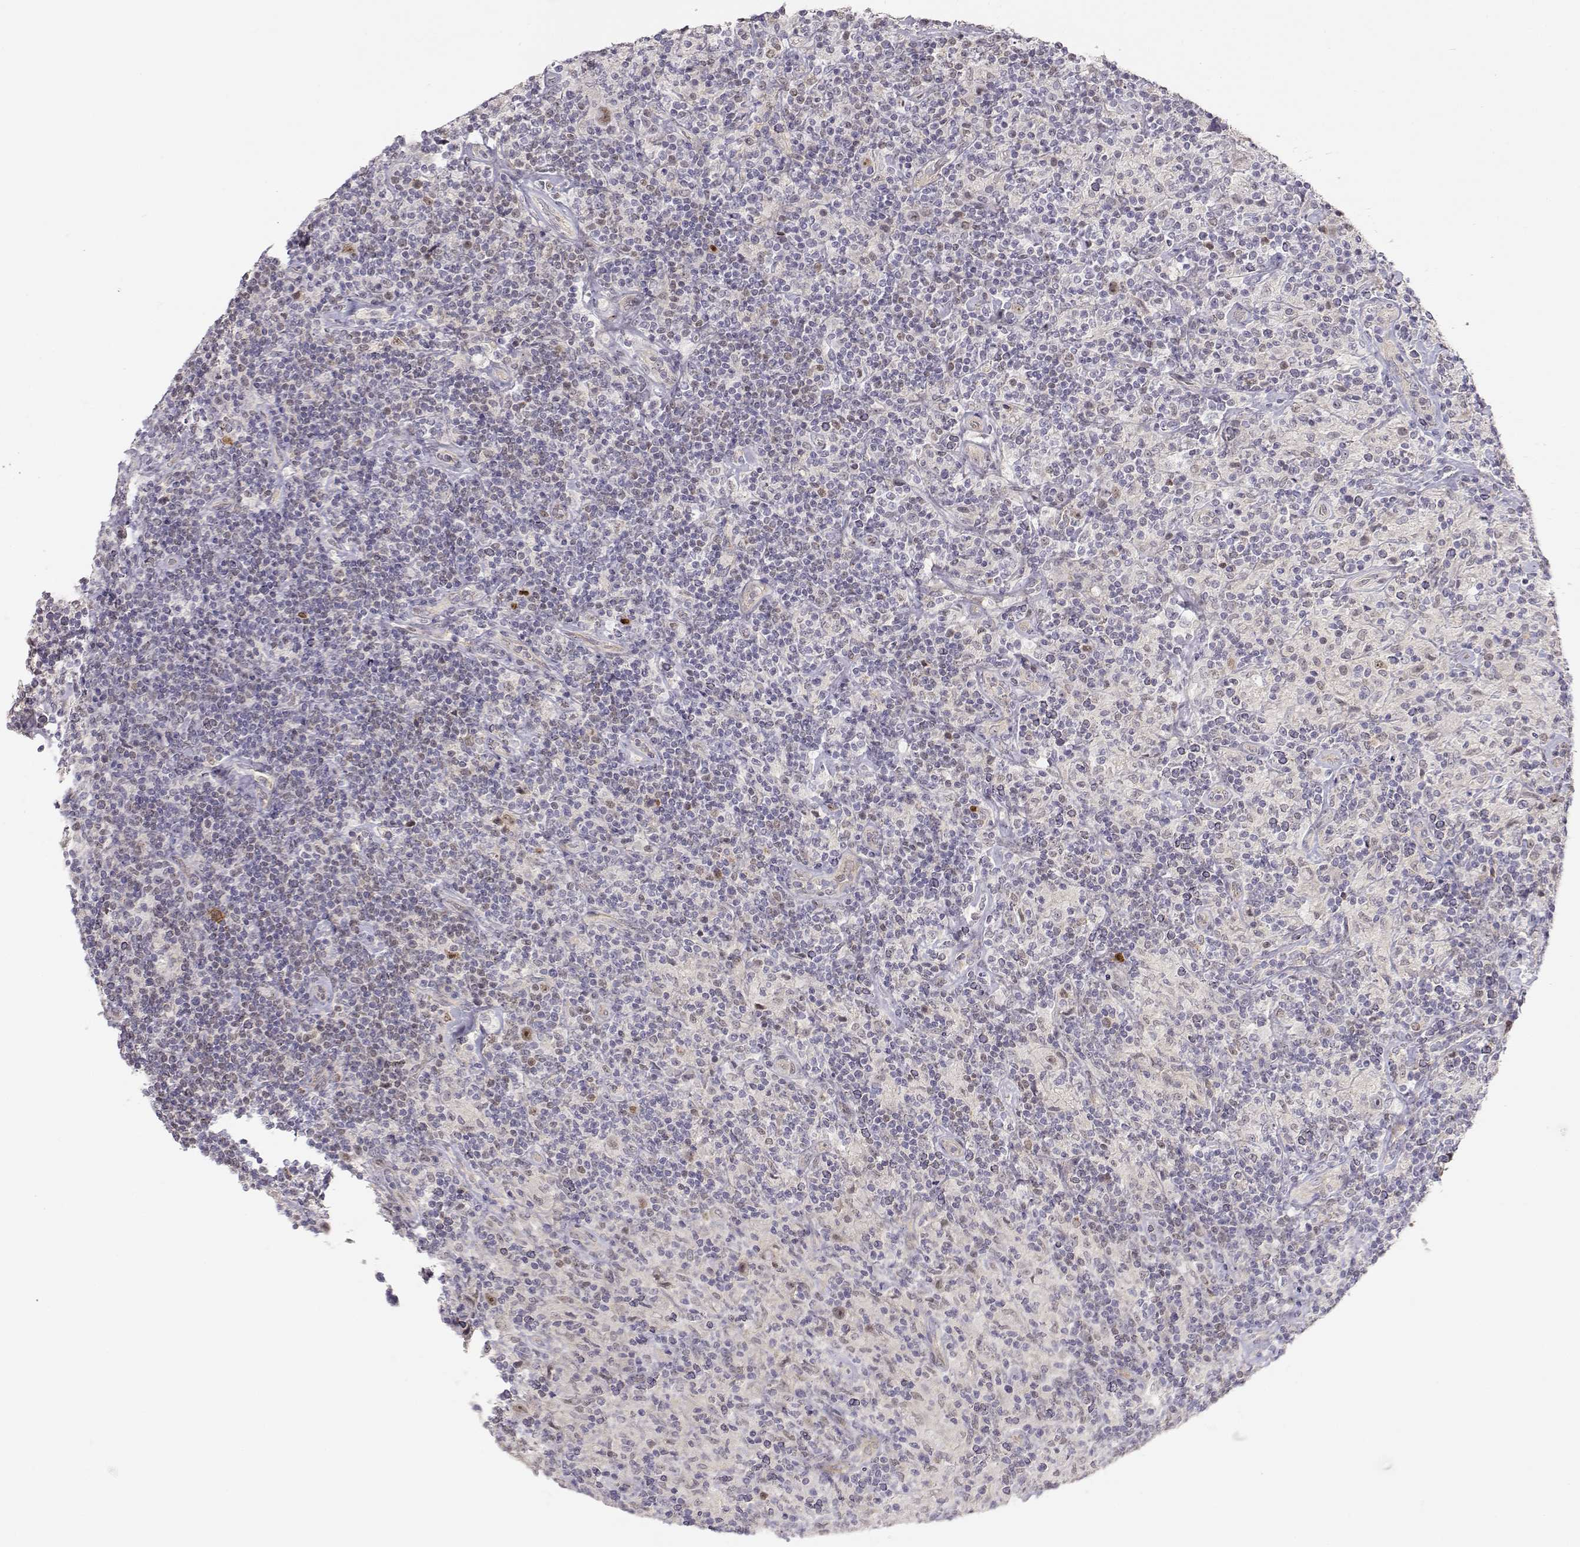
{"staining": {"intensity": "weak", "quantity": ">75%", "location": "nuclear"}, "tissue": "lymphoma", "cell_type": "Tumor cells", "image_type": "cancer", "snomed": [{"axis": "morphology", "description": "Hodgkin's disease, NOS"}, {"axis": "topography", "description": "Lymph node"}], "caption": "Hodgkin's disease stained with a protein marker demonstrates weak staining in tumor cells.", "gene": "EAF2", "patient": {"sex": "male", "age": 70}}